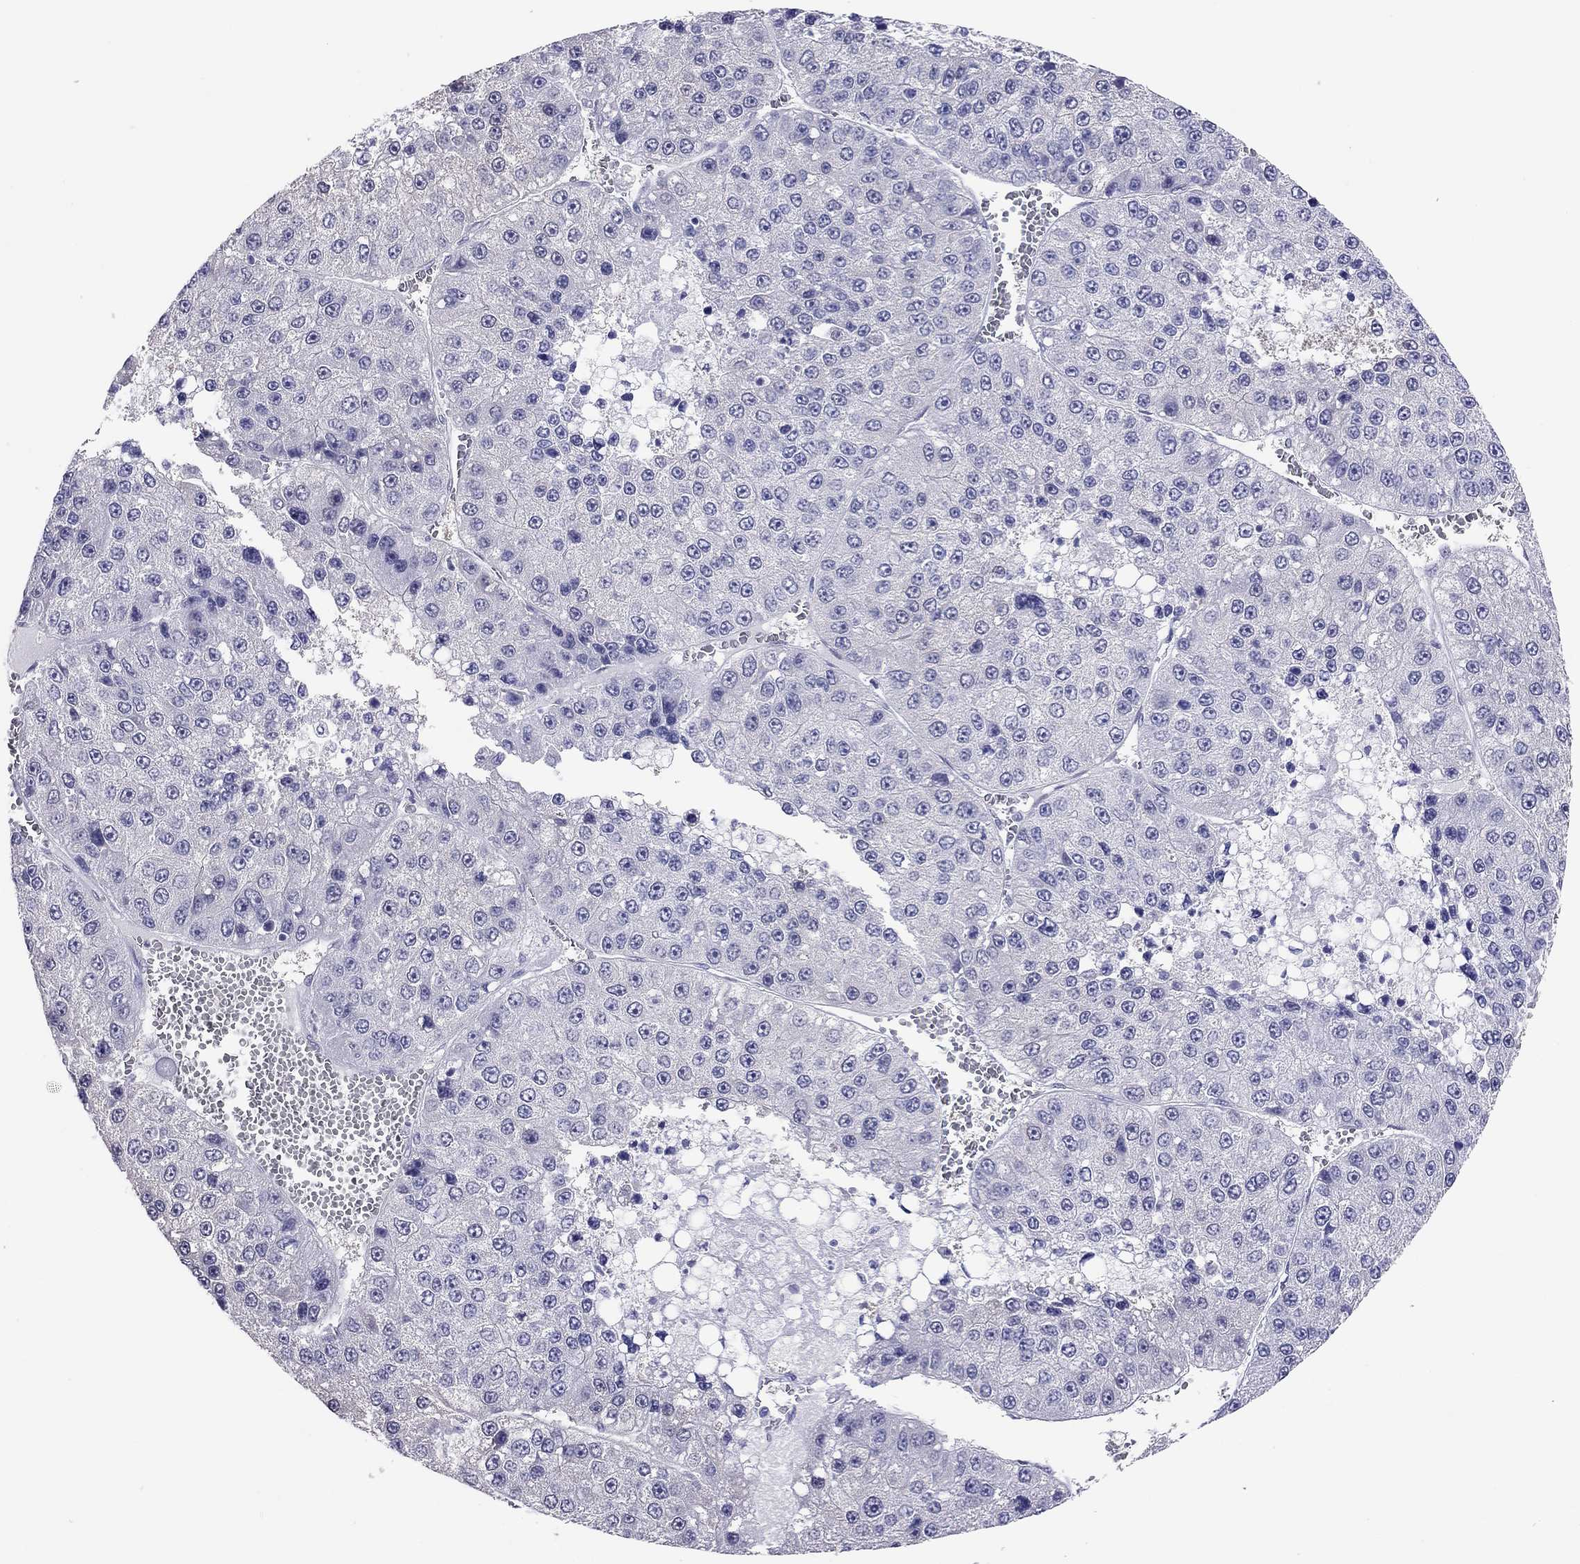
{"staining": {"intensity": "negative", "quantity": "none", "location": "none"}, "tissue": "liver cancer", "cell_type": "Tumor cells", "image_type": "cancer", "snomed": [{"axis": "morphology", "description": "Carcinoma, Hepatocellular, NOS"}, {"axis": "topography", "description": "Liver"}], "caption": "Tumor cells show no significant expression in liver cancer (hepatocellular carcinoma).", "gene": "ARMC12", "patient": {"sex": "female", "age": 73}}